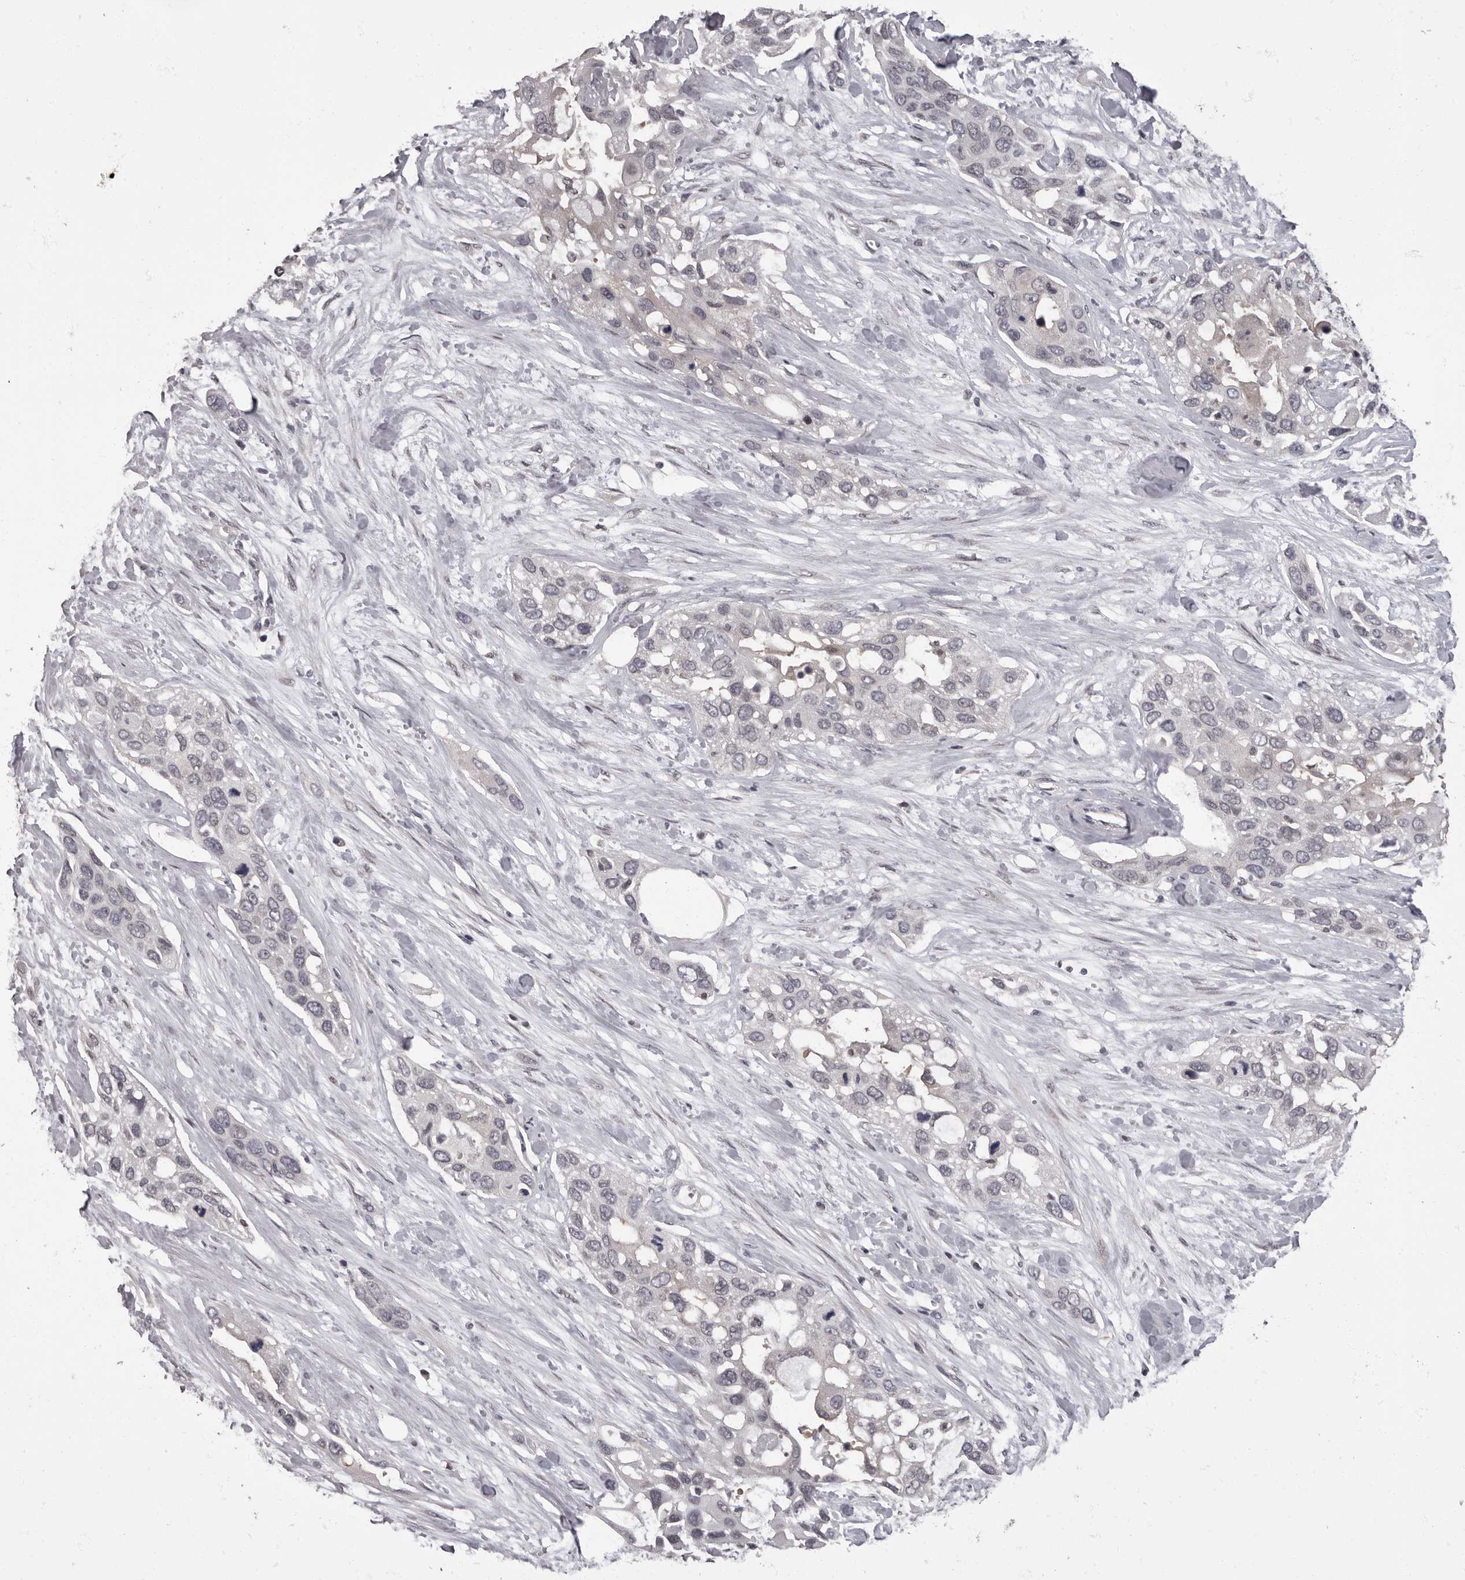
{"staining": {"intensity": "weak", "quantity": "<25%", "location": "nuclear"}, "tissue": "pancreatic cancer", "cell_type": "Tumor cells", "image_type": "cancer", "snomed": [{"axis": "morphology", "description": "Adenocarcinoma, NOS"}, {"axis": "topography", "description": "Pancreas"}], "caption": "Tumor cells show no significant protein staining in adenocarcinoma (pancreatic).", "gene": "C1orf50", "patient": {"sex": "female", "age": 60}}